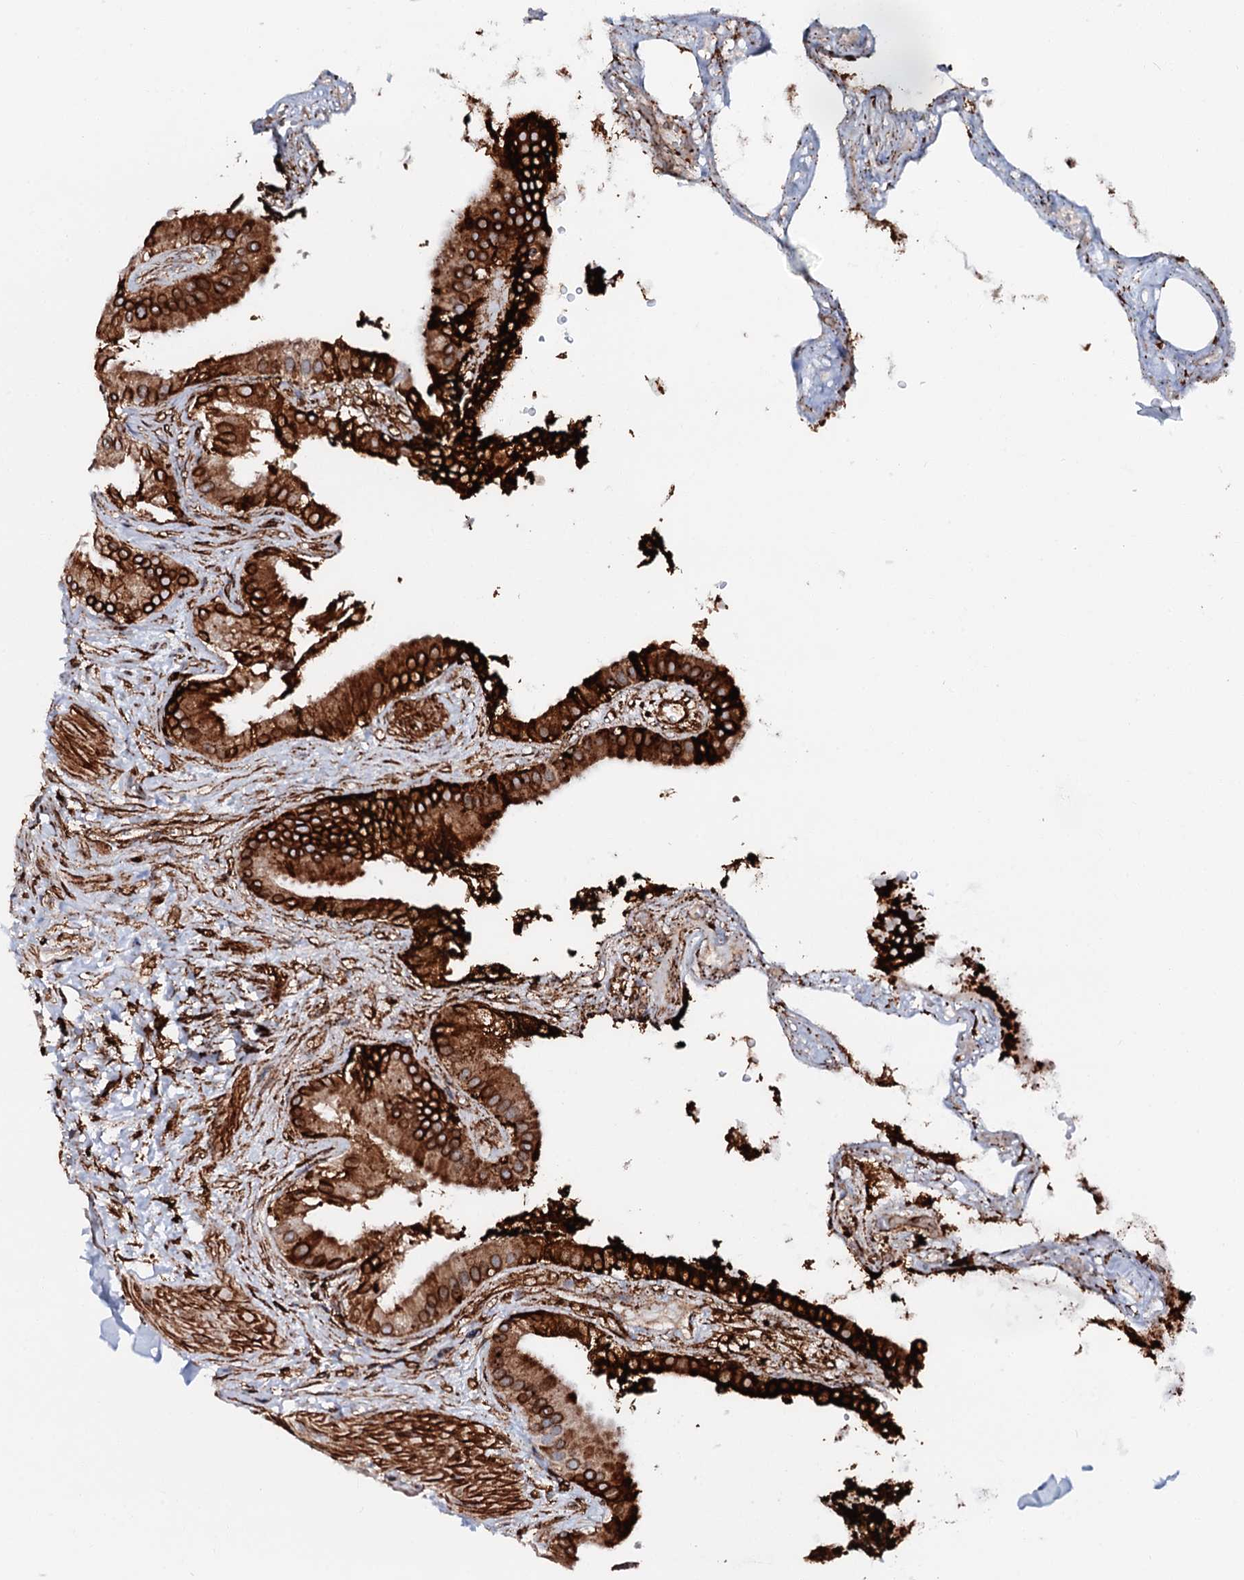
{"staining": {"intensity": "strong", "quantity": "25%-75%", "location": "cytoplasmic/membranous"}, "tissue": "gallbladder", "cell_type": "Glandular cells", "image_type": "normal", "snomed": [{"axis": "morphology", "description": "Normal tissue, NOS"}, {"axis": "topography", "description": "Gallbladder"}], "caption": "Immunohistochemical staining of benign human gallbladder reveals strong cytoplasmic/membranous protein staining in approximately 25%-75% of glandular cells.", "gene": "MED13L", "patient": {"sex": "male", "age": 55}}